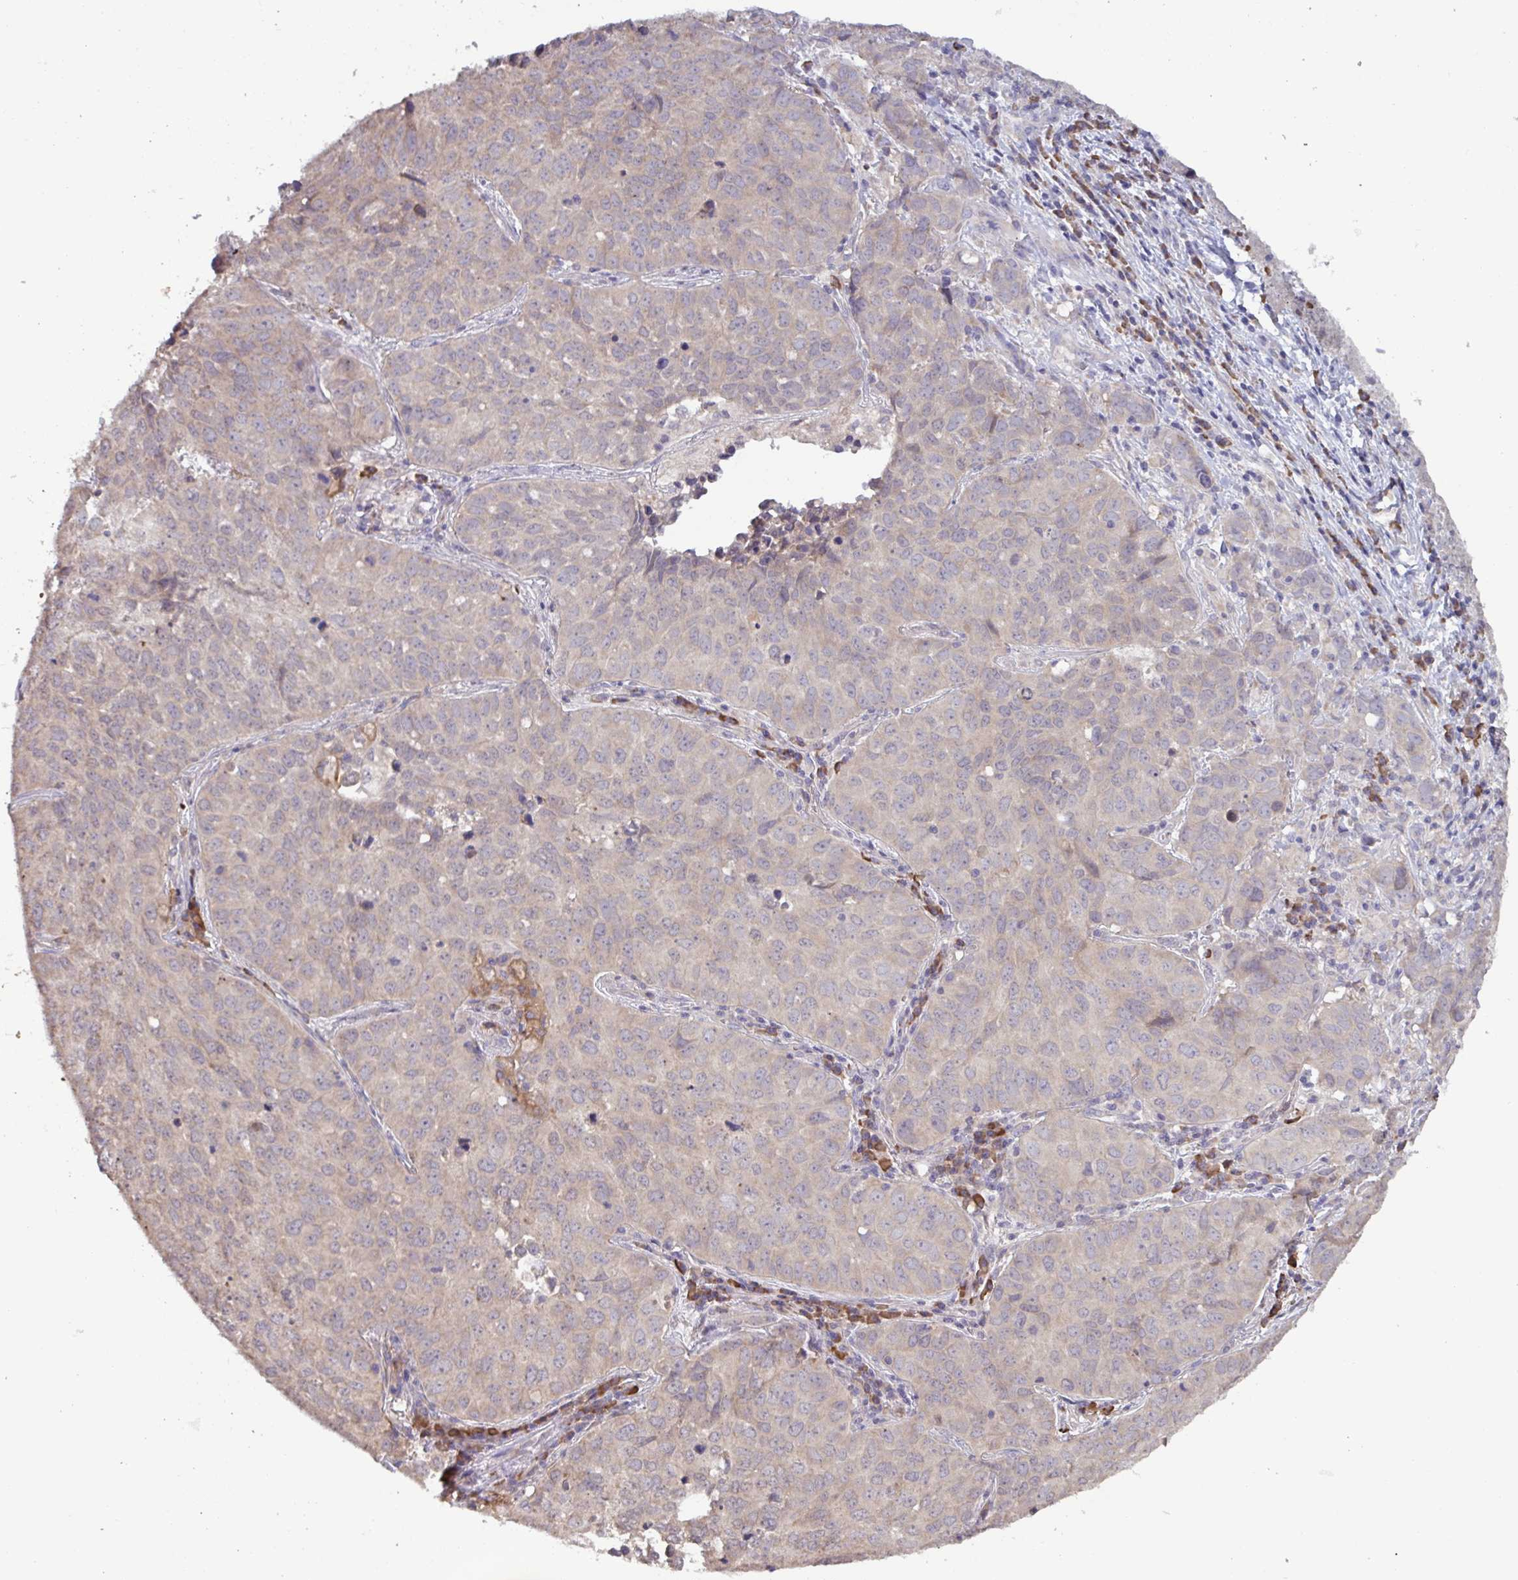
{"staining": {"intensity": "negative", "quantity": "none", "location": "none"}, "tissue": "lung cancer", "cell_type": "Tumor cells", "image_type": "cancer", "snomed": [{"axis": "morphology", "description": "Adenocarcinoma, NOS"}, {"axis": "topography", "description": "Lung"}], "caption": "Tumor cells are negative for brown protein staining in lung adenocarcinoma.", "gene": "CD1E", "patient": {"sex": "female", "age": 50}}